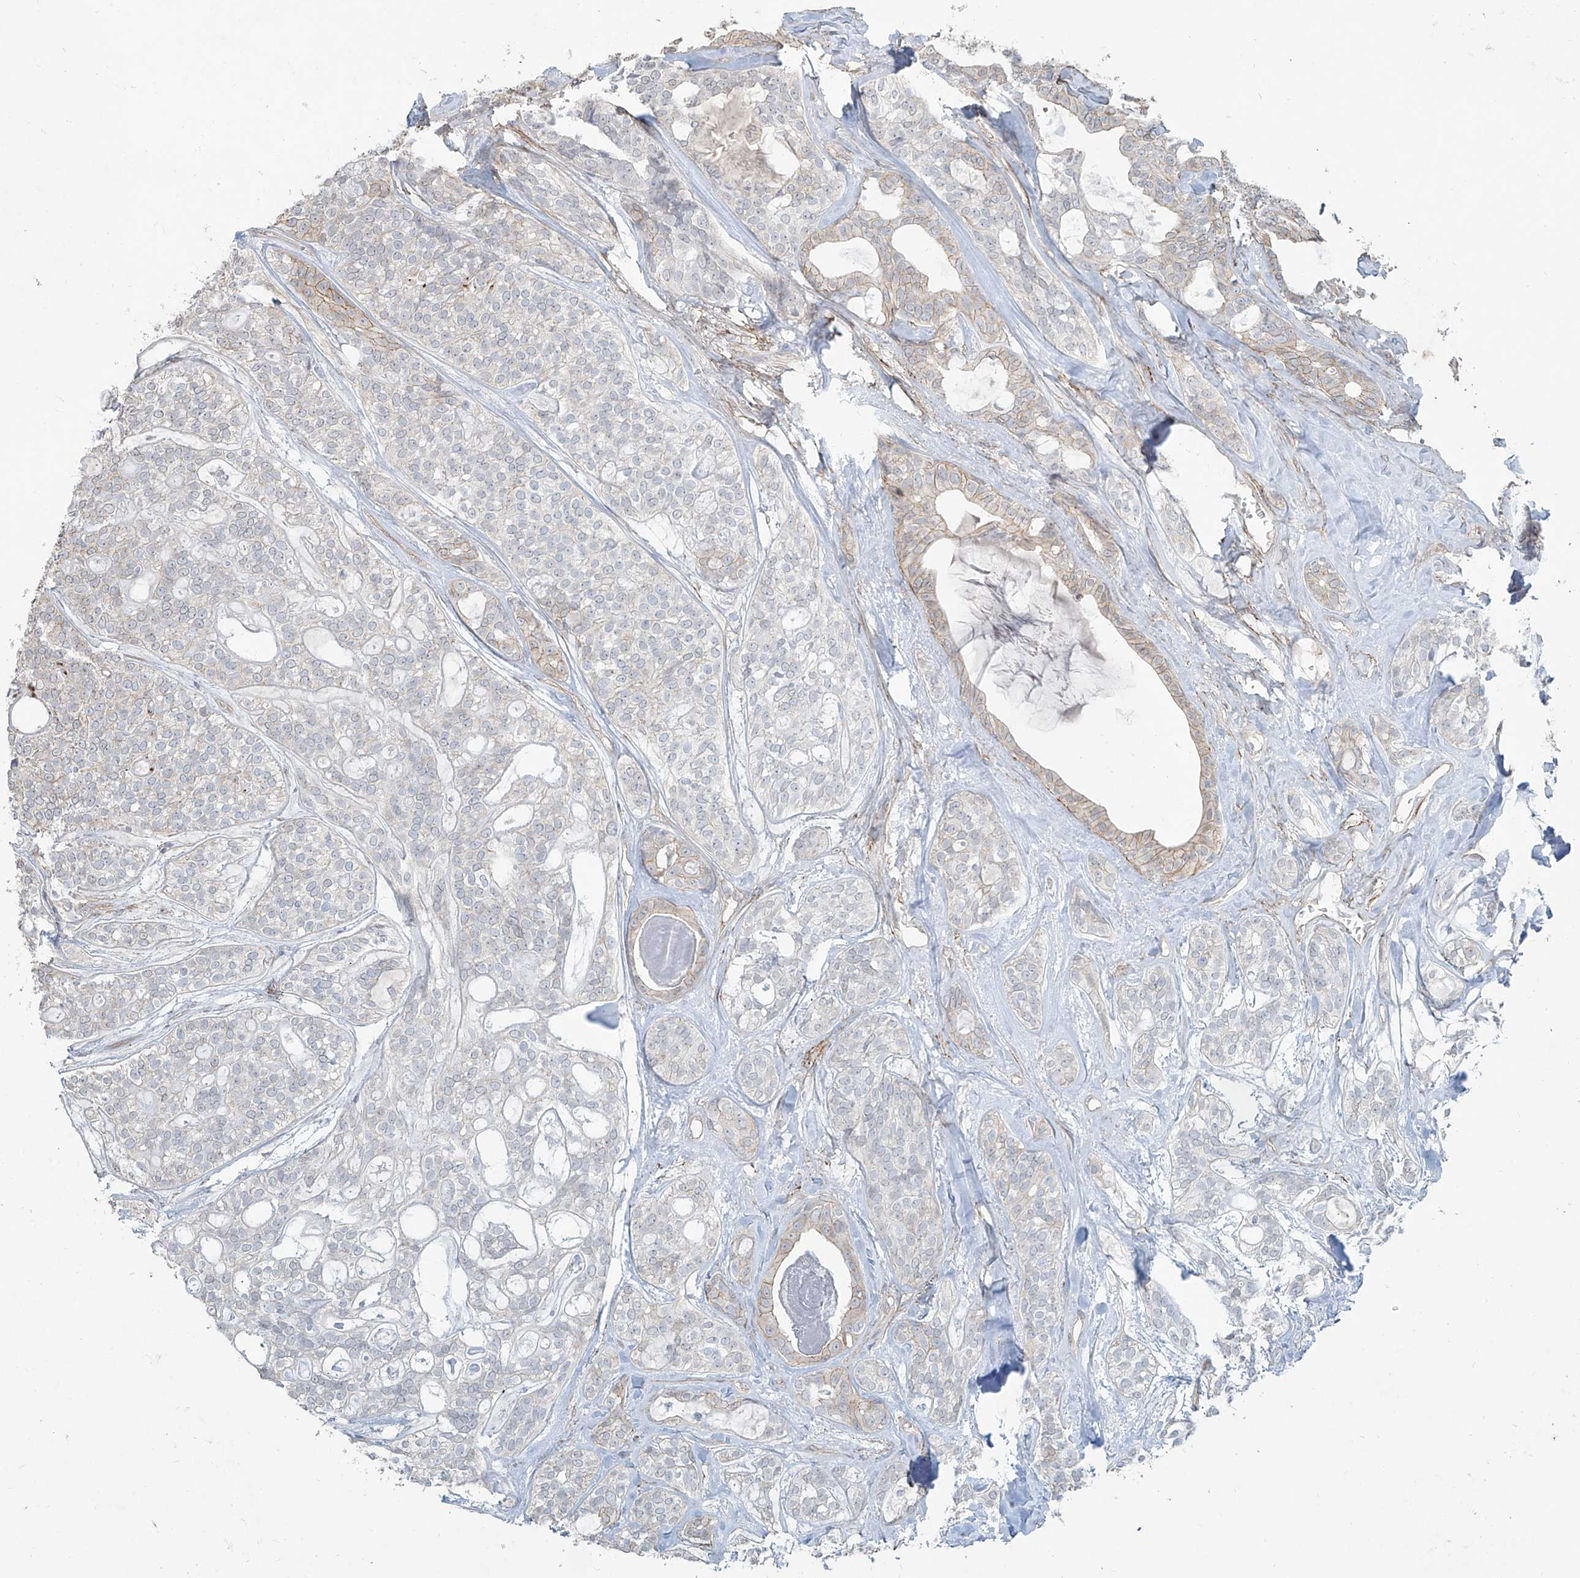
{"staining": {"intensity": "weak", "quantity": "<25%", "location": "cytoplasmic/membranous"}, "tissue": "head and neck cancer", "cell_type": "Tumor cells", "image_type": "cancer", "snomed": [{"axis": "morphology", "description": "Adenocarcinoma, NOS"}, {"axis": "topography", "description": "Head-Neck"}], "caption": "A histopathology image of head and neck cancer stained for a protein reveals no brown staining in tumor cells.", "gene": "TUBE1", "patient": {"sex": "male", "age": 66}}